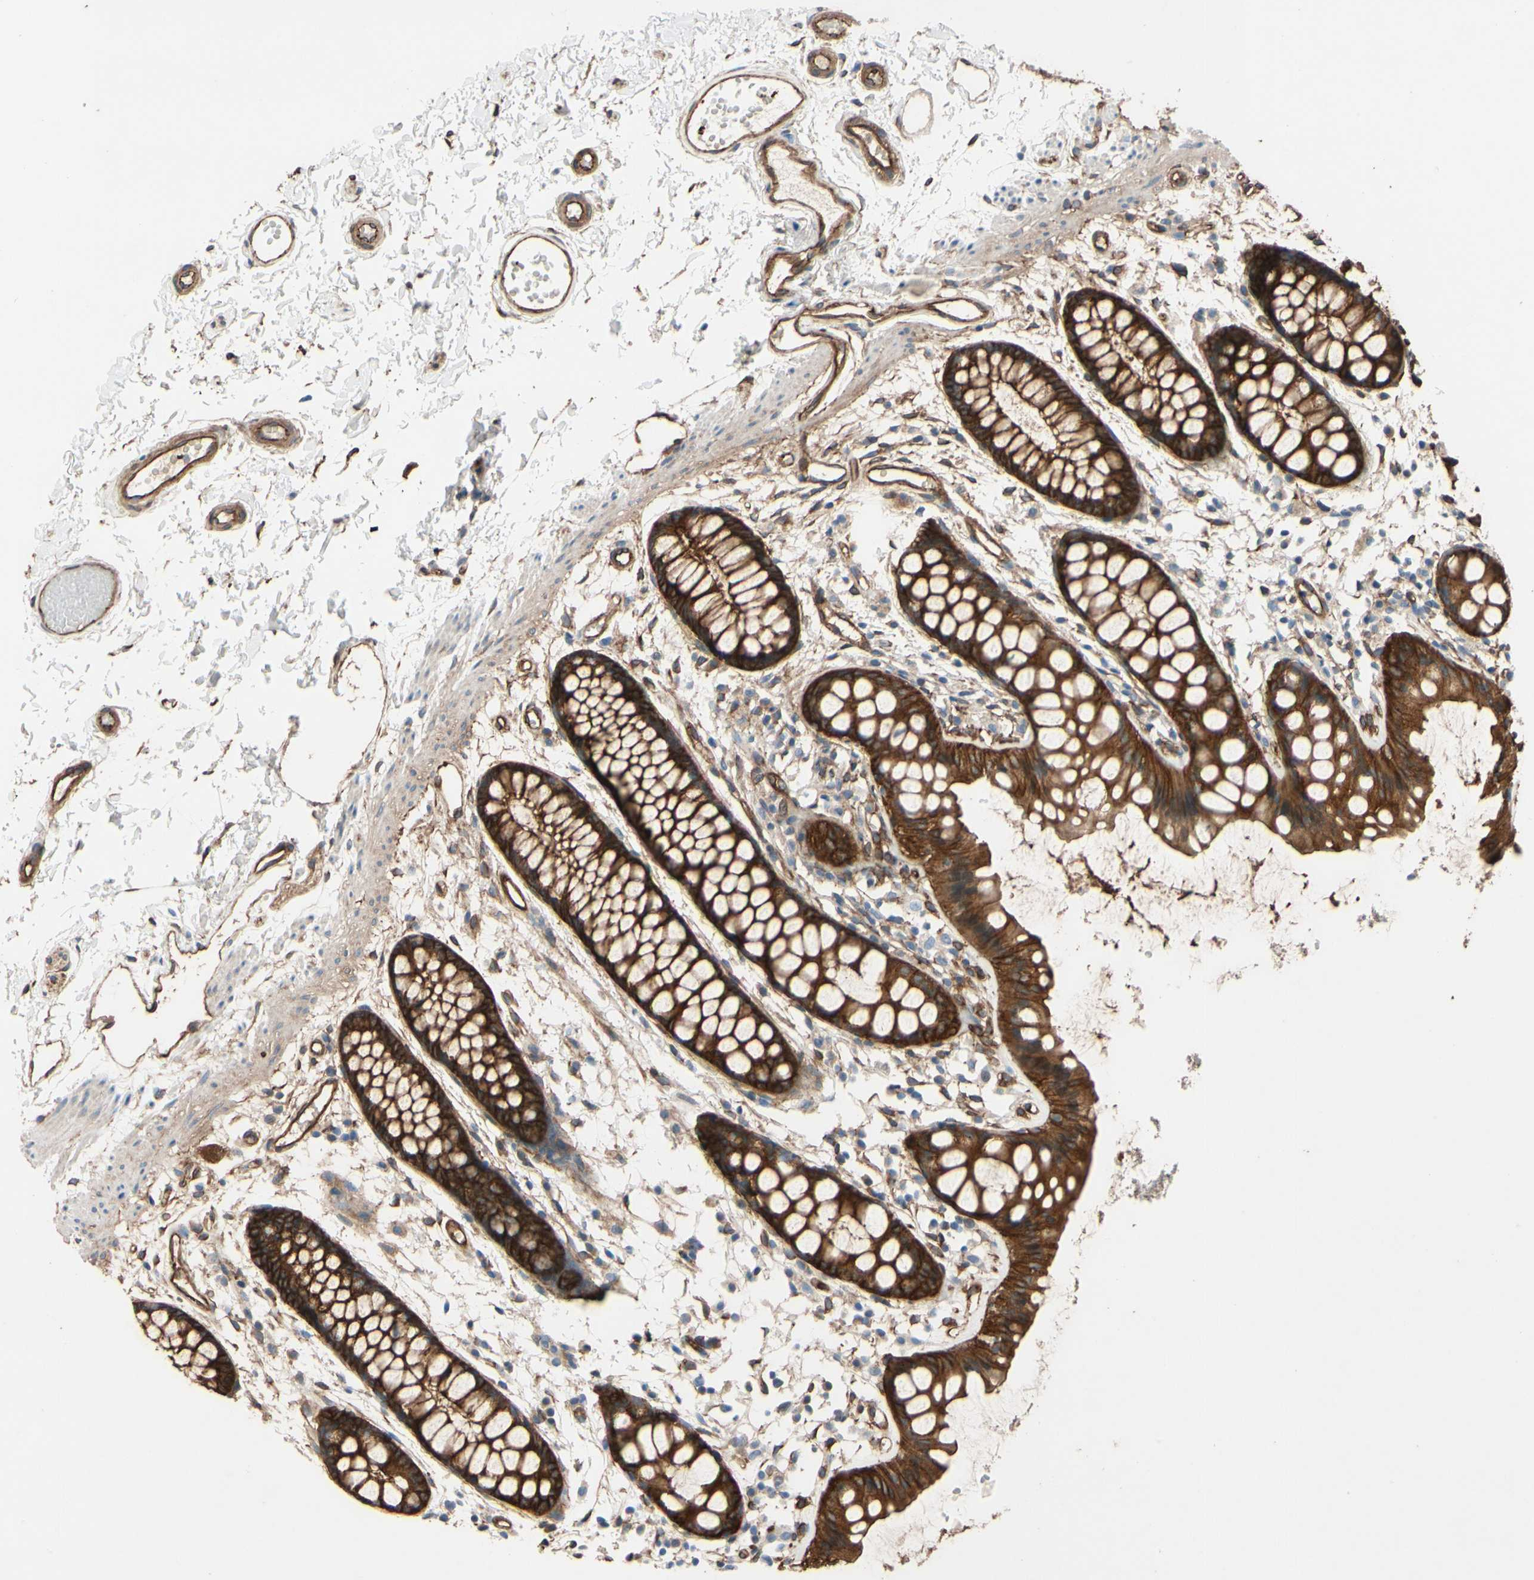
{"staining": {"intensity": "strong", "quantity": ">75%", "location": "cytoplasmic/membranous"}, "tissue": "rectum", "cell_type": "Glandular cells", "image_type": "normal", "snomed": [{"axis": "morphology", "description": "Normal tissue, NOS"}, {"axis": "topography", "description": "Rectum"}], "caption": "Protein analysis of normal rectum shows strong cytoplasmic/membranous positivity in approximately >75% of glandular cells.", "gene": "CTTNBP2", "patient": {"sex": "female", "age": 66}}